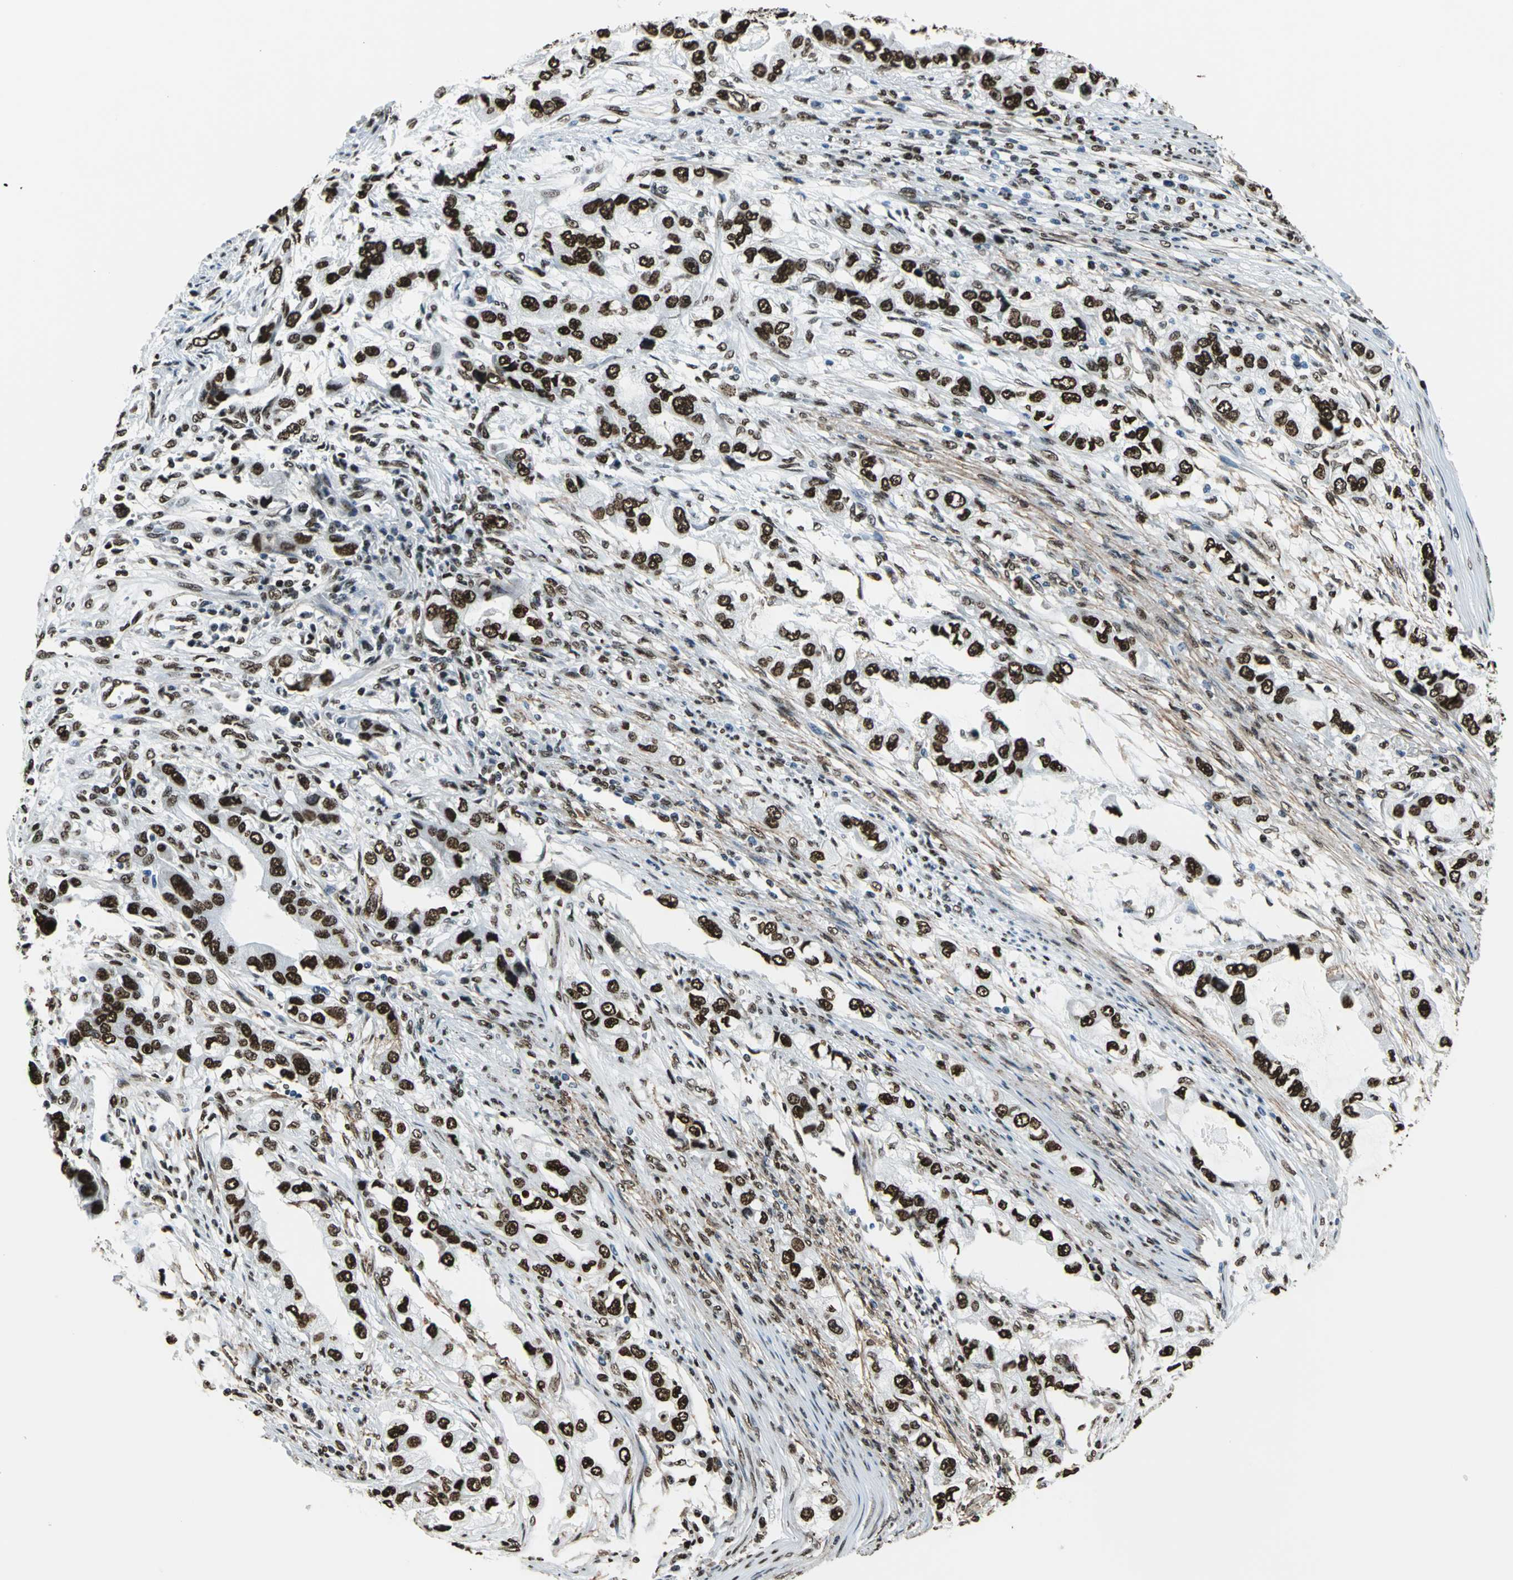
{"staining": {"intensity": "strong", "quantity": ">75%", "location": "nuclear"}, "tissue": "stomach cancer", "cell_type": "Tumor cells", "image_type": "cancer", "snomed": [{"axis": "morphology", "description": "Adenocarcinoma, NOS"}, {"axis": "topography", "description": "Stomach, lower"}], "caption": "Protein staining of stomach cancer (adenocarcinoma) tissue shows strong nuclear positivity in about >75% of tumor cells.", "gene": "APEX1", "patient": {"sex": "female", "age": 93}}